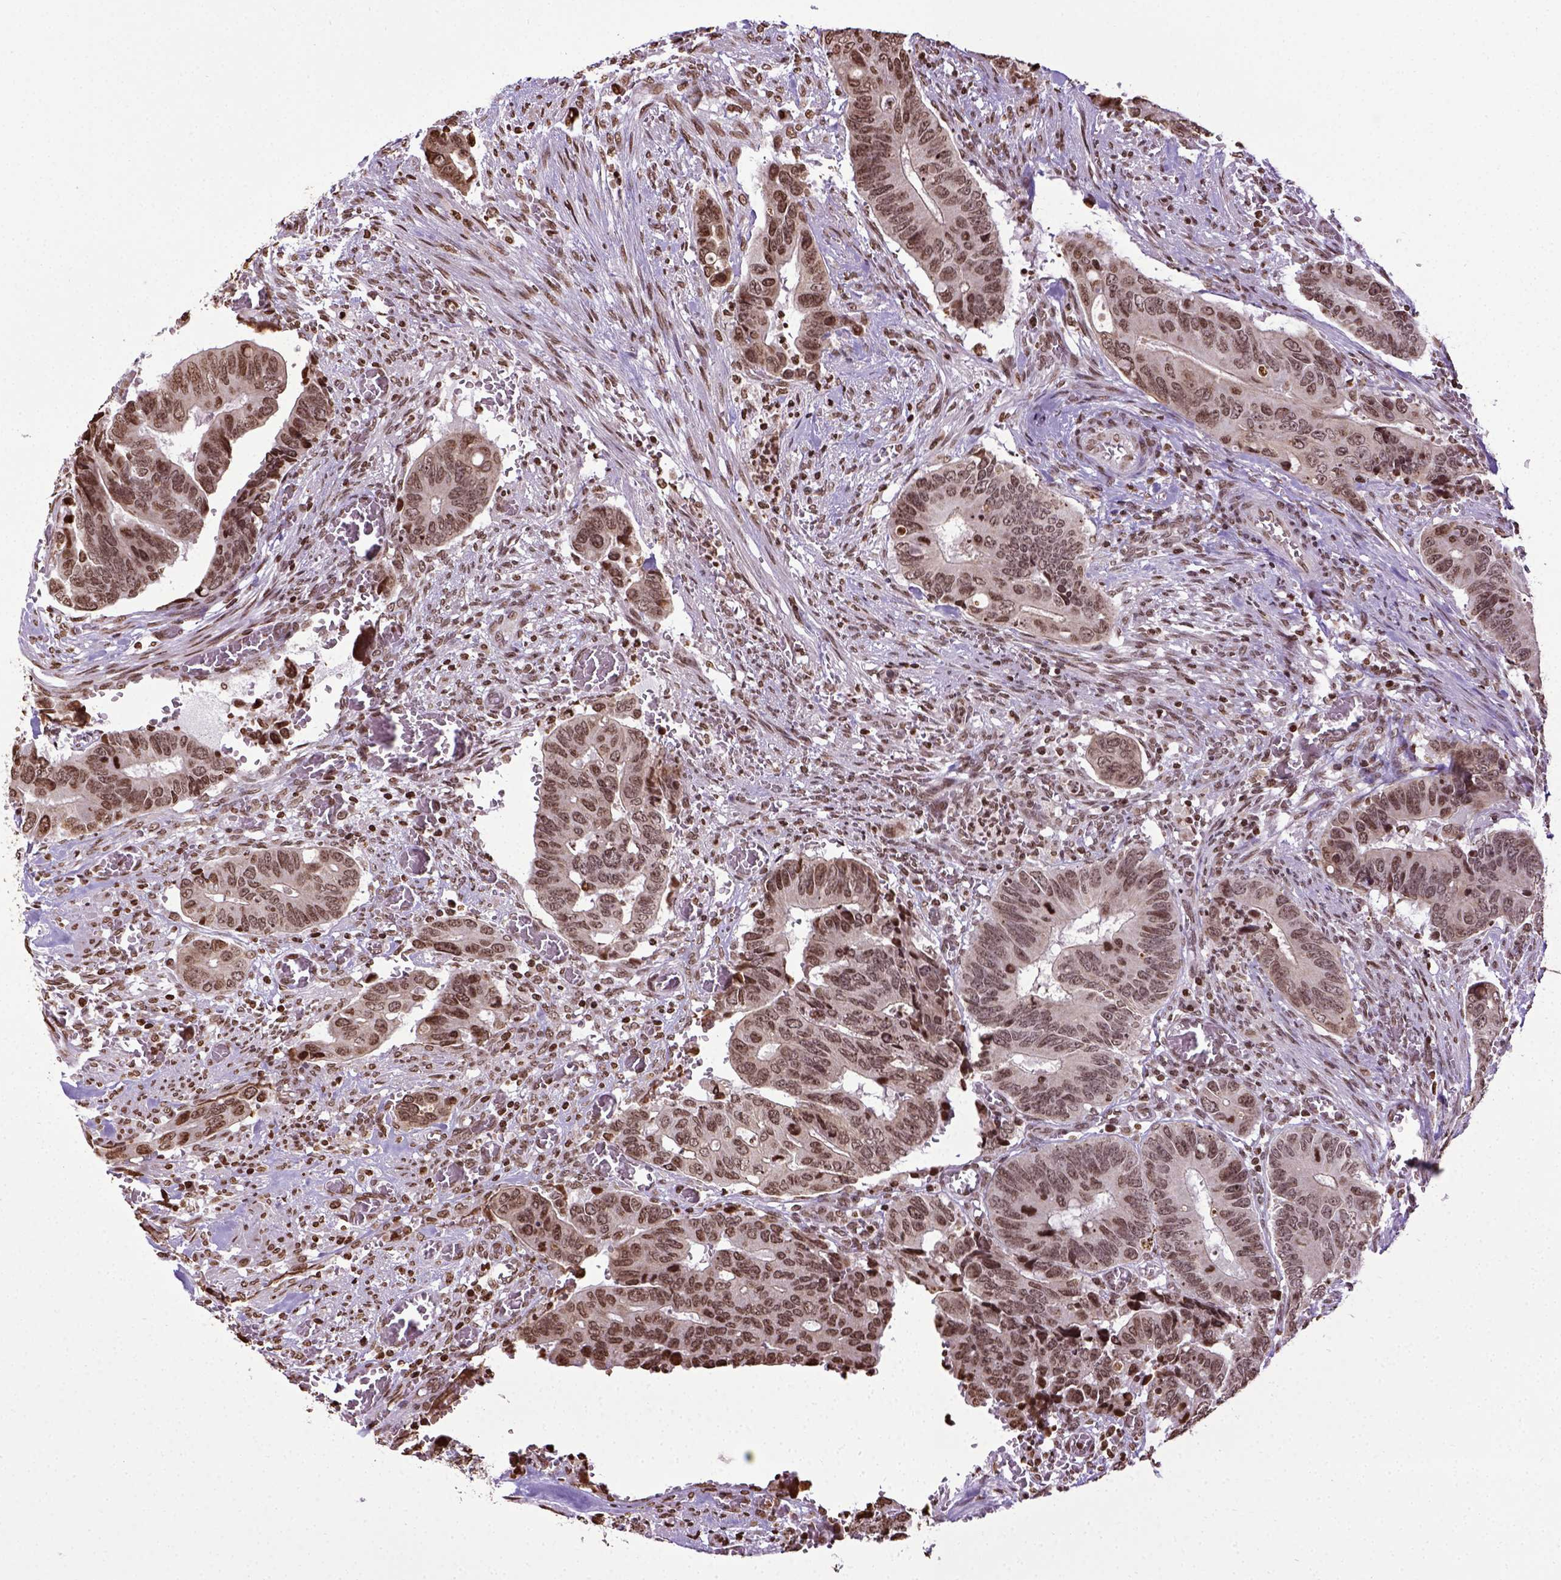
{"staining": {"intensity": "moderate", "quantity": ">75%", "location": "nuclear"}, "tissue": "colorectal cancer", "cell_type": "Tumor cells", "image_type": "cancer", "snomed": [{"axis": "morphology", "description": "Adenocarcinoma, NOS"}, {"axis": "topography", "description": "Colon"}], "caption": "Moderate nuclear protein expression is identified in about >75% of tumor cells in colorectal cancer (adenocarcinoma).", "gene": "ZNF75D", "patient": {"sex": "male", "age": 49}}